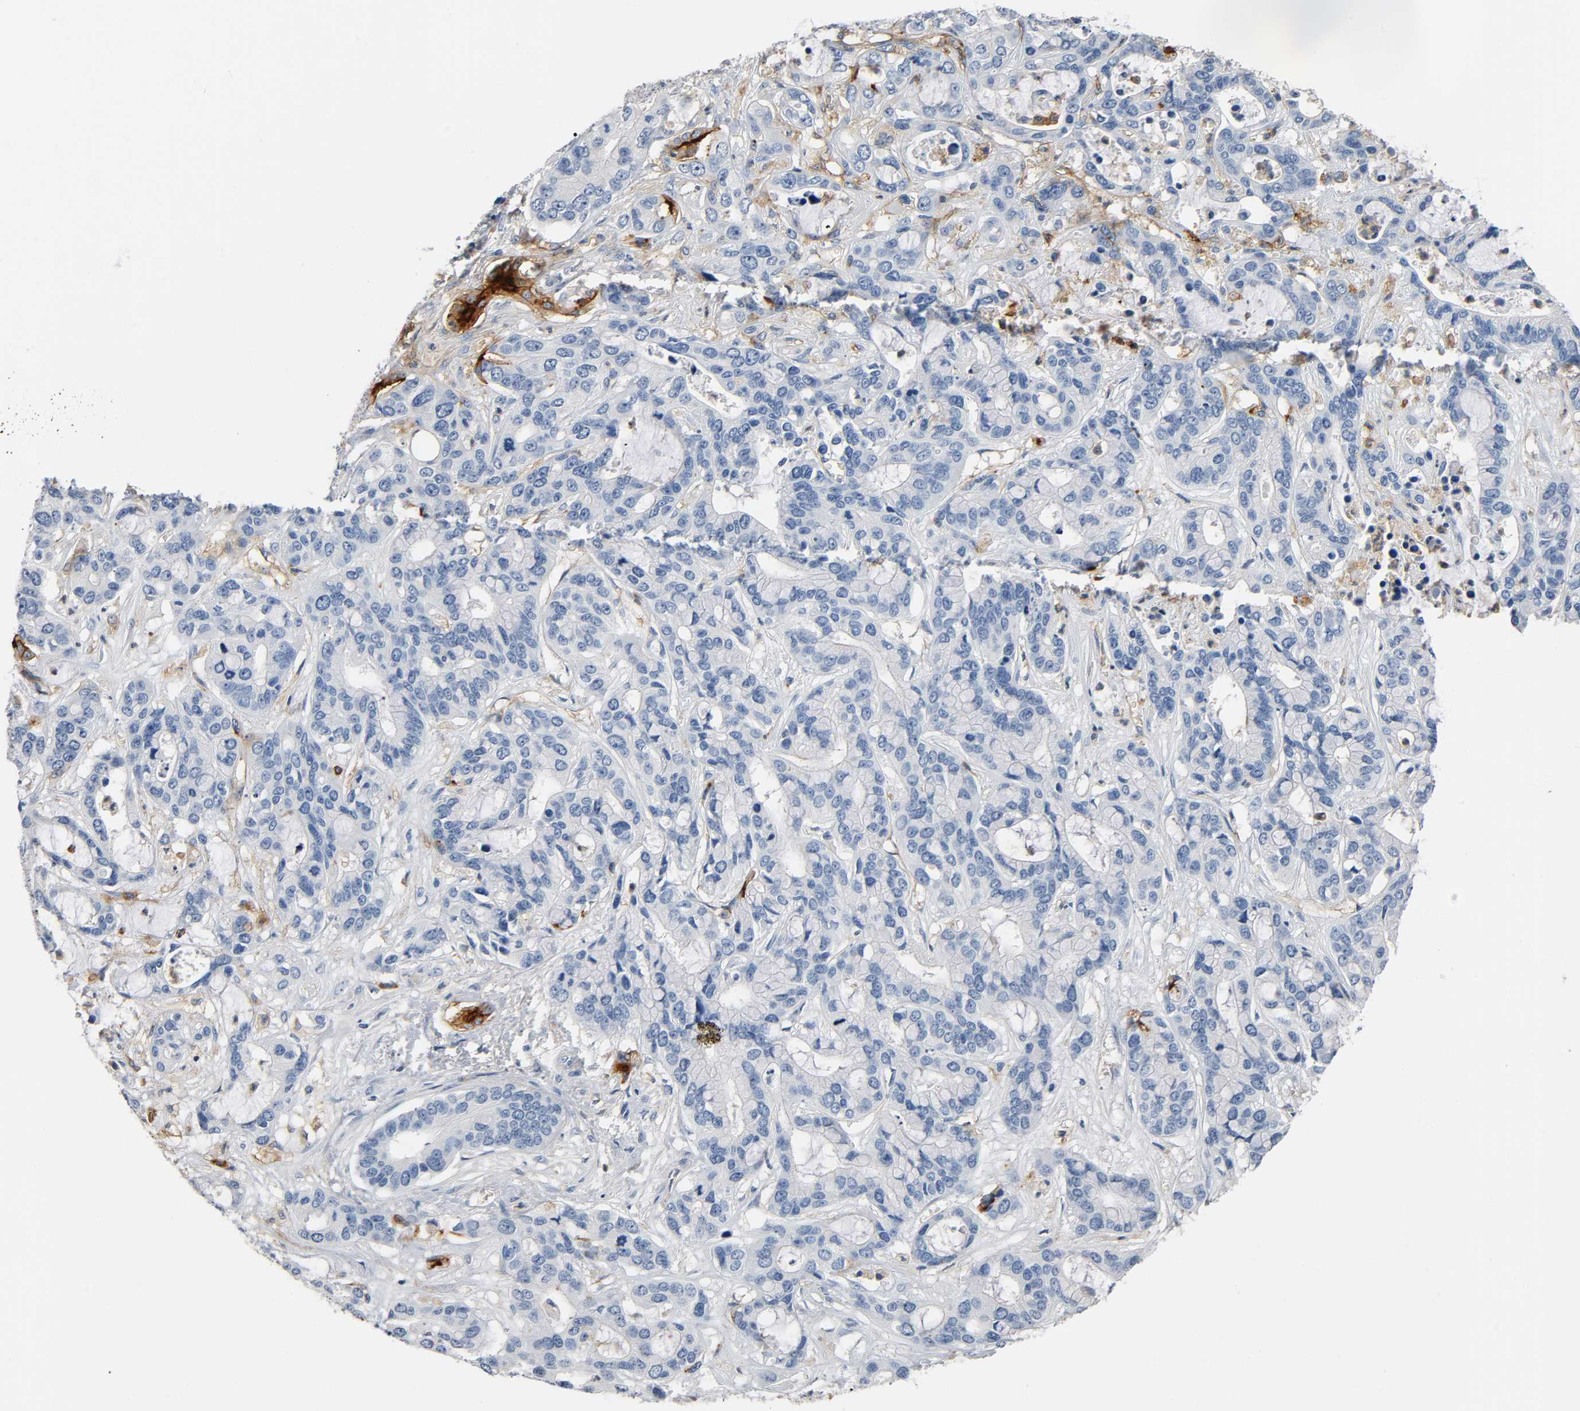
{"staining": {"intensity": "moderate", "quantity": "<25%", "location": "cytoplasmic/membranous"}, "tissue": "liver cancer", "cell_type": "Tumor cells", "image_type": "cancer", "snomed": [{"axis": "morphology", "description": "Cholangiocarcinoma"}, {"axis": "topography", "description": "Liver"}], "caption": "Immunohistochemistry (IHC) (DAB (3,3'-diaminobenzidine)) staining of human liver cancer (cholangiocarcinoma) exhibits moderate cytoplasmic/membranous protein positivity in approximately <25% of tumor cells.", "gene": "ANPEP", "patient": {"sex": "female", "age": 65}}